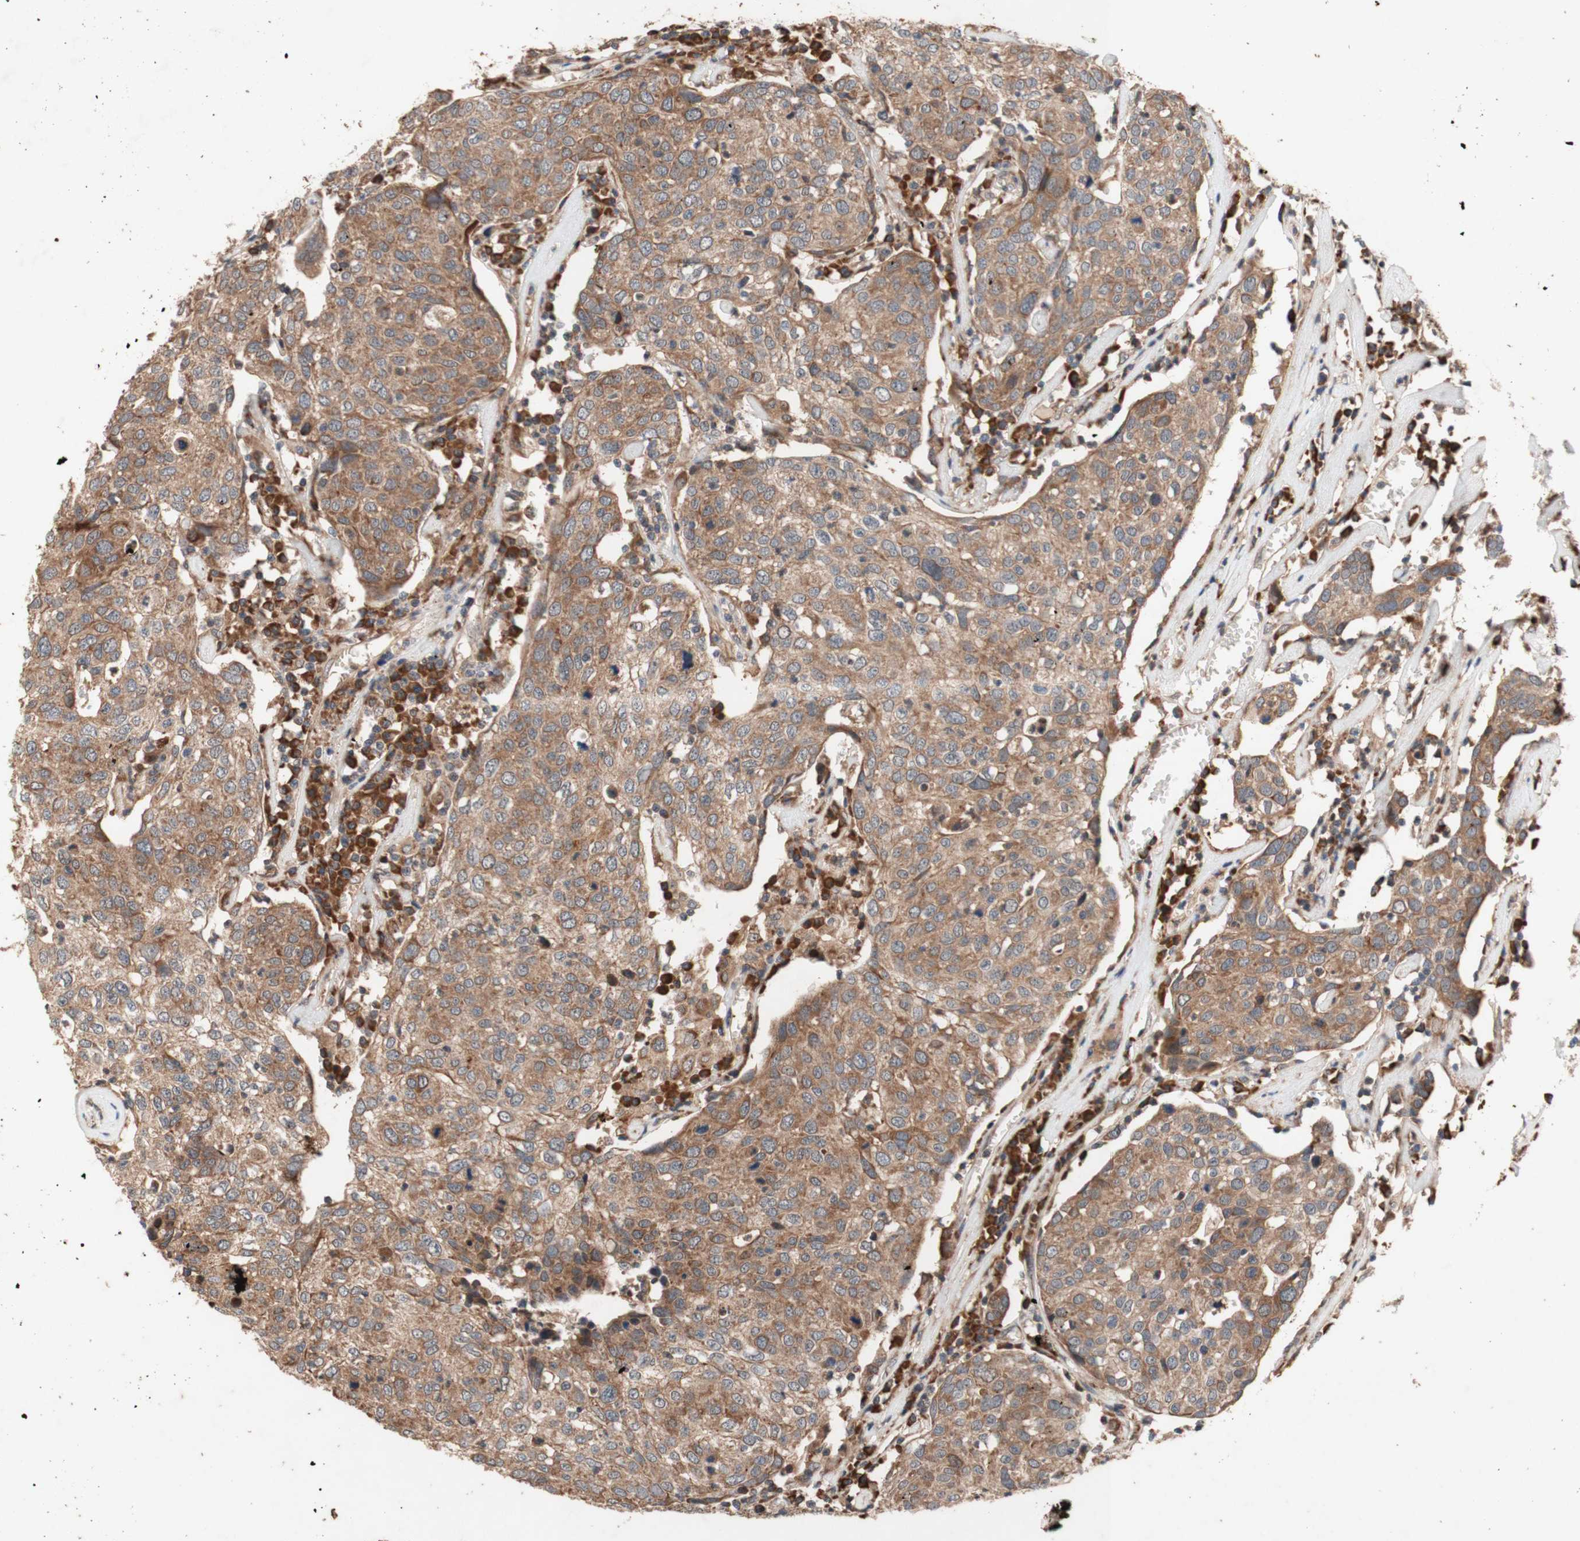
{"staining": {"intensity": "moderate", "quantity": ">75%", "location": "cytoplasmic/membranous"}, "tissue": "head and neck cancer", "cell_type": "Tumor cells", "image_type": "cancer", "snomed": [{"axis": "morphology", "description": "Adenocarcinoma, NOS"}, {"axis": "topography", "description": "Salivary gland"}, {"axis": "topography", "description": "Head-Neck"}], "caption": "Immunohistochemistry (DAB) staining of head and neck cancer (adenocarcinoma) shows moderate cytoplasmic/membranous protein positivity in approximately >75% of tumor cells.", "gene": "DDOST", "patient": {"sex": "female", "age": 65}}